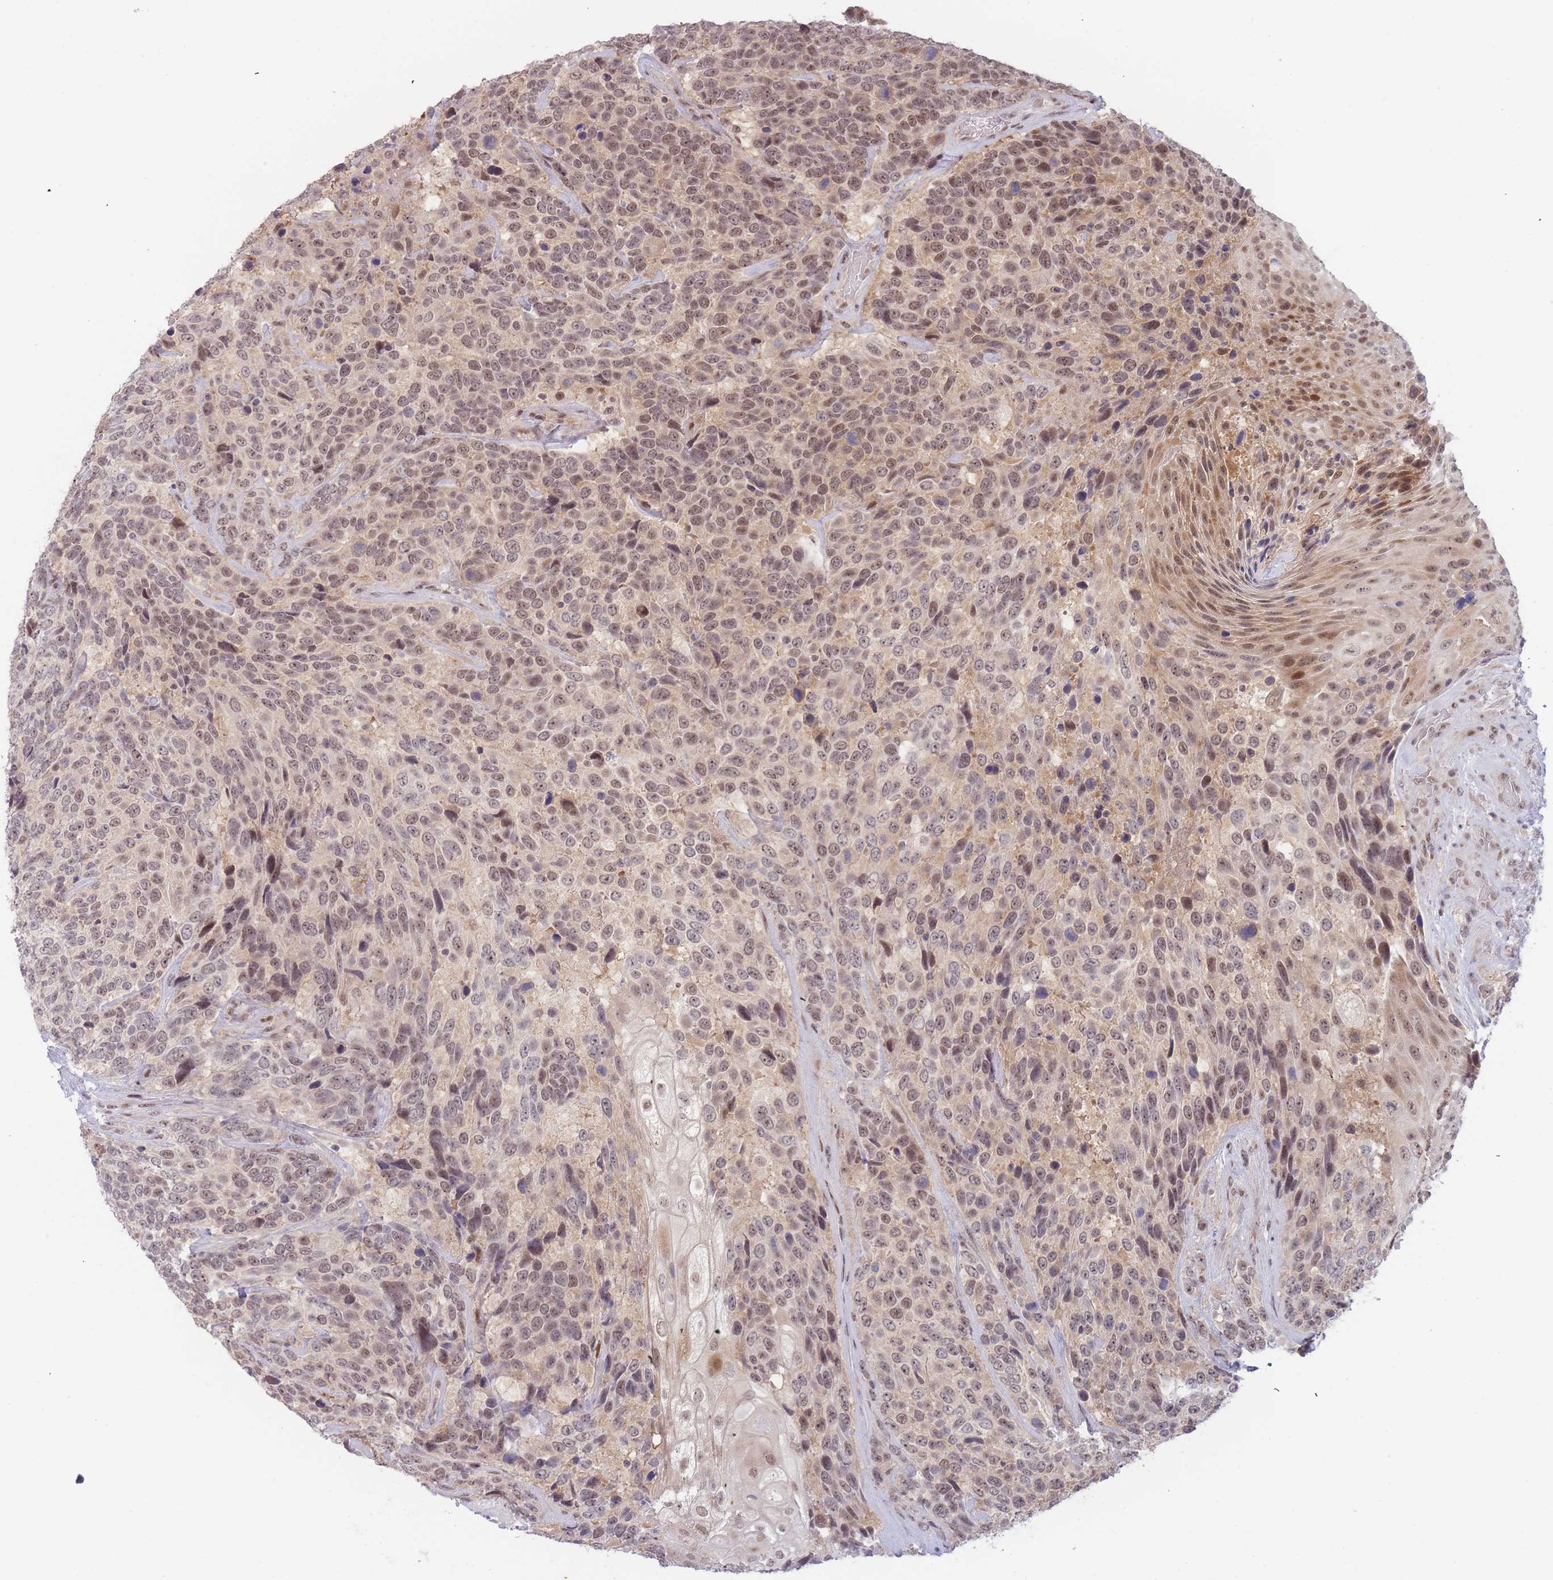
{"staining": {"intensity": "moderate", "quantity": "25%-75%", "location": "cytoplasmic/membranous,nuclear"}, "tissue": "urothelial cancer", "cell_type": "Tumor cells", "image_type": "cancer", "snomed": [{"axis": "morphology", "description": "Urothelial carcinoma, High grade"}, {"axis": "topography", "description": "Urinary bladder"}], "caption": "A micrograph showing moderate cytoplasmic/membranous and nuclear staining in approximately 25%-75% of tumor cells in high-grade urothelial carcinoma, as visualized by brown immunohistochemical staining.", "gene": "DEAF1", "patient": {"sex": "female", "age": 70}}